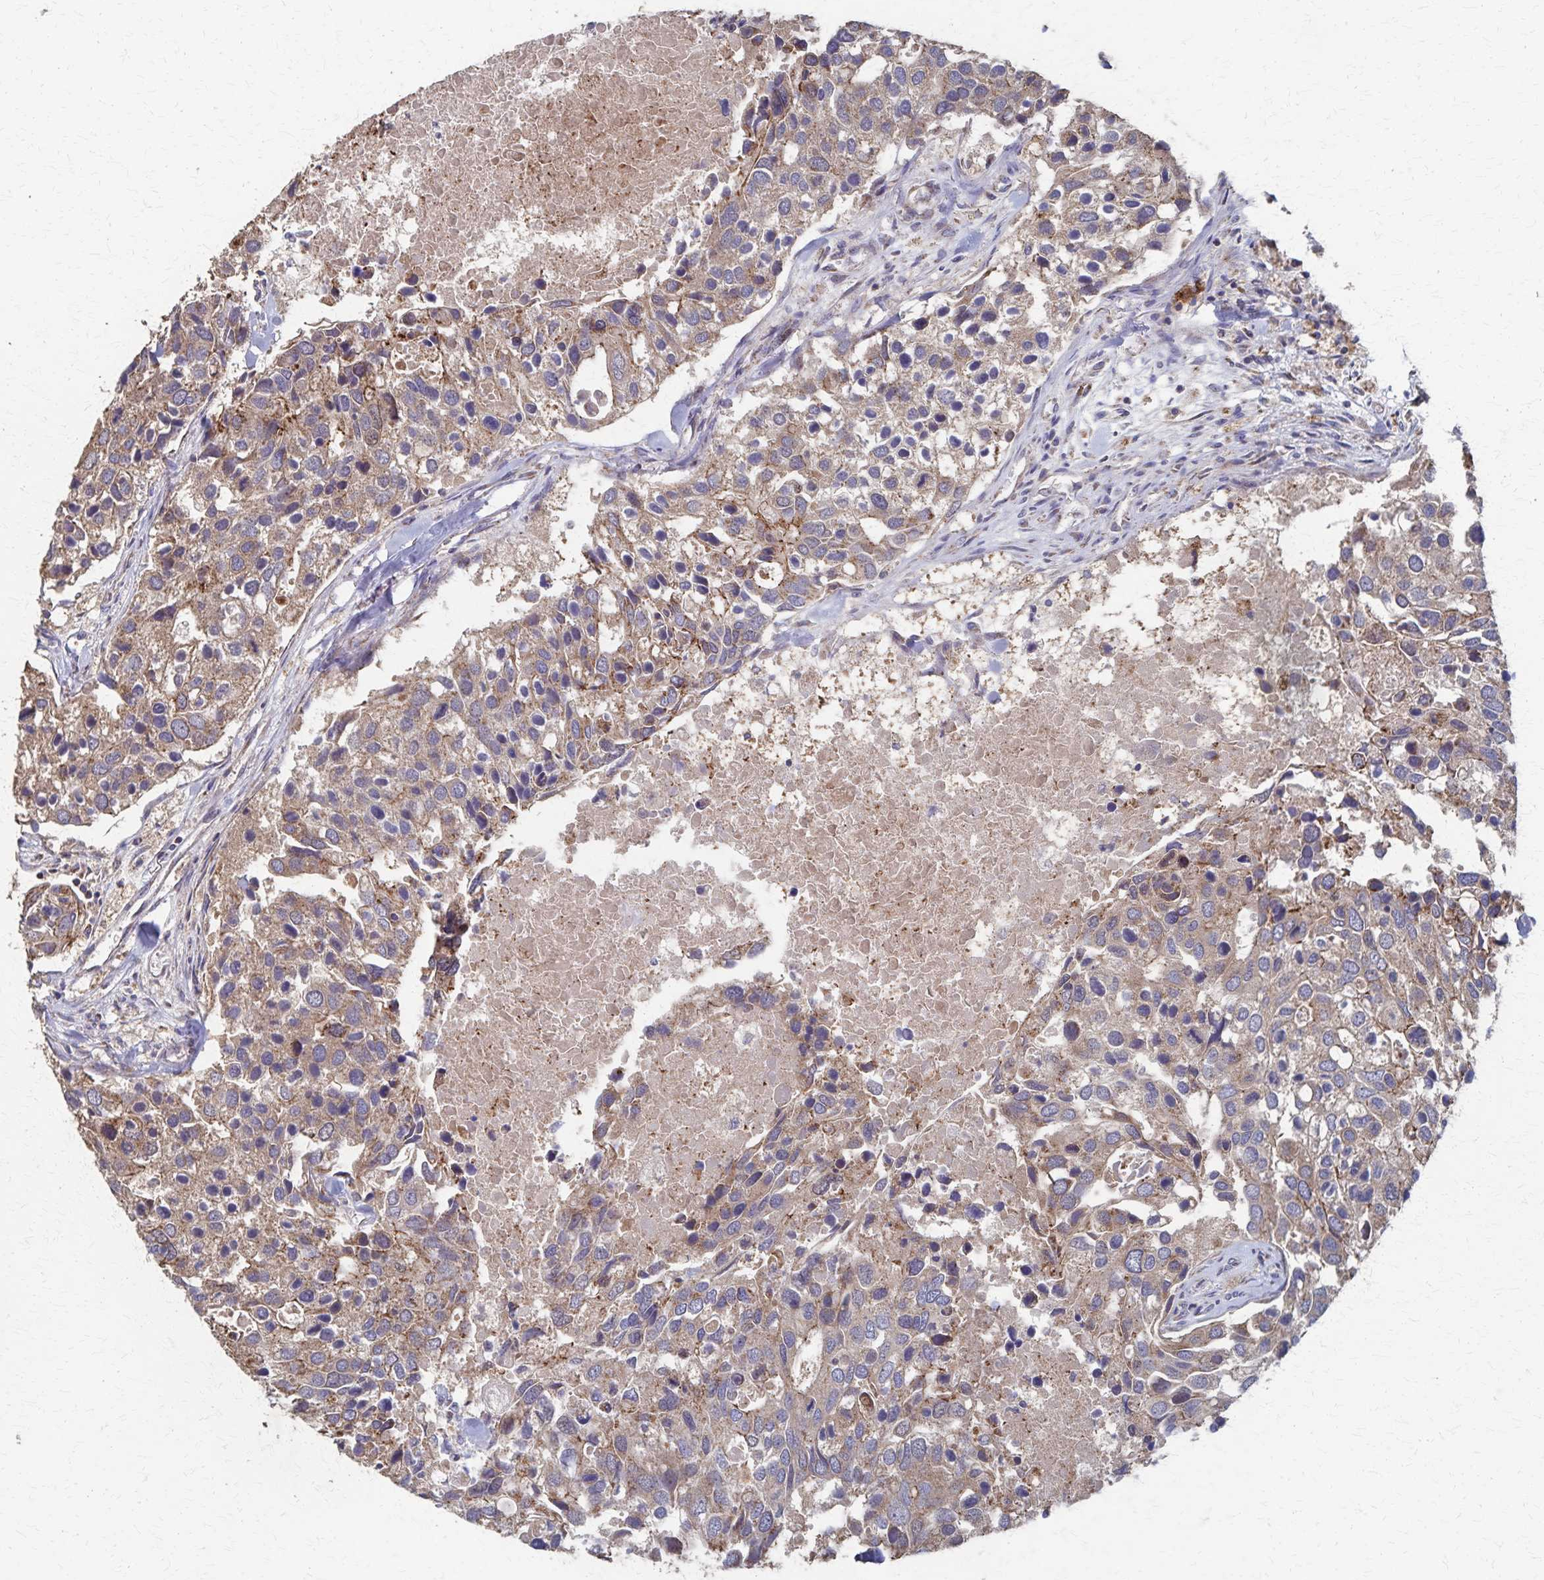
{"staining": {"intensity": "moderate", "quantity": ">75%", "location": "cytoplasmic/membranous"}, "tissue": "breast cancer", "cell_type": "Tumor cells", "image_type": "cancer", "snomed": [{"axis": "morphology", "description": "Duct carcinoma"}, {"axis": "topography", "description": "Breast"}], "caption": "The immunohistochemical stain highlights moderate cytoplasmic/membranous positivity in tumor cells of breast cancer (infiltrating ductal carcinoma) tissue. (DAB IHC with brightfield microscopy, high magnification).", "gene": "PGAP2", "patient": {"sex": "female", "age": 83}}